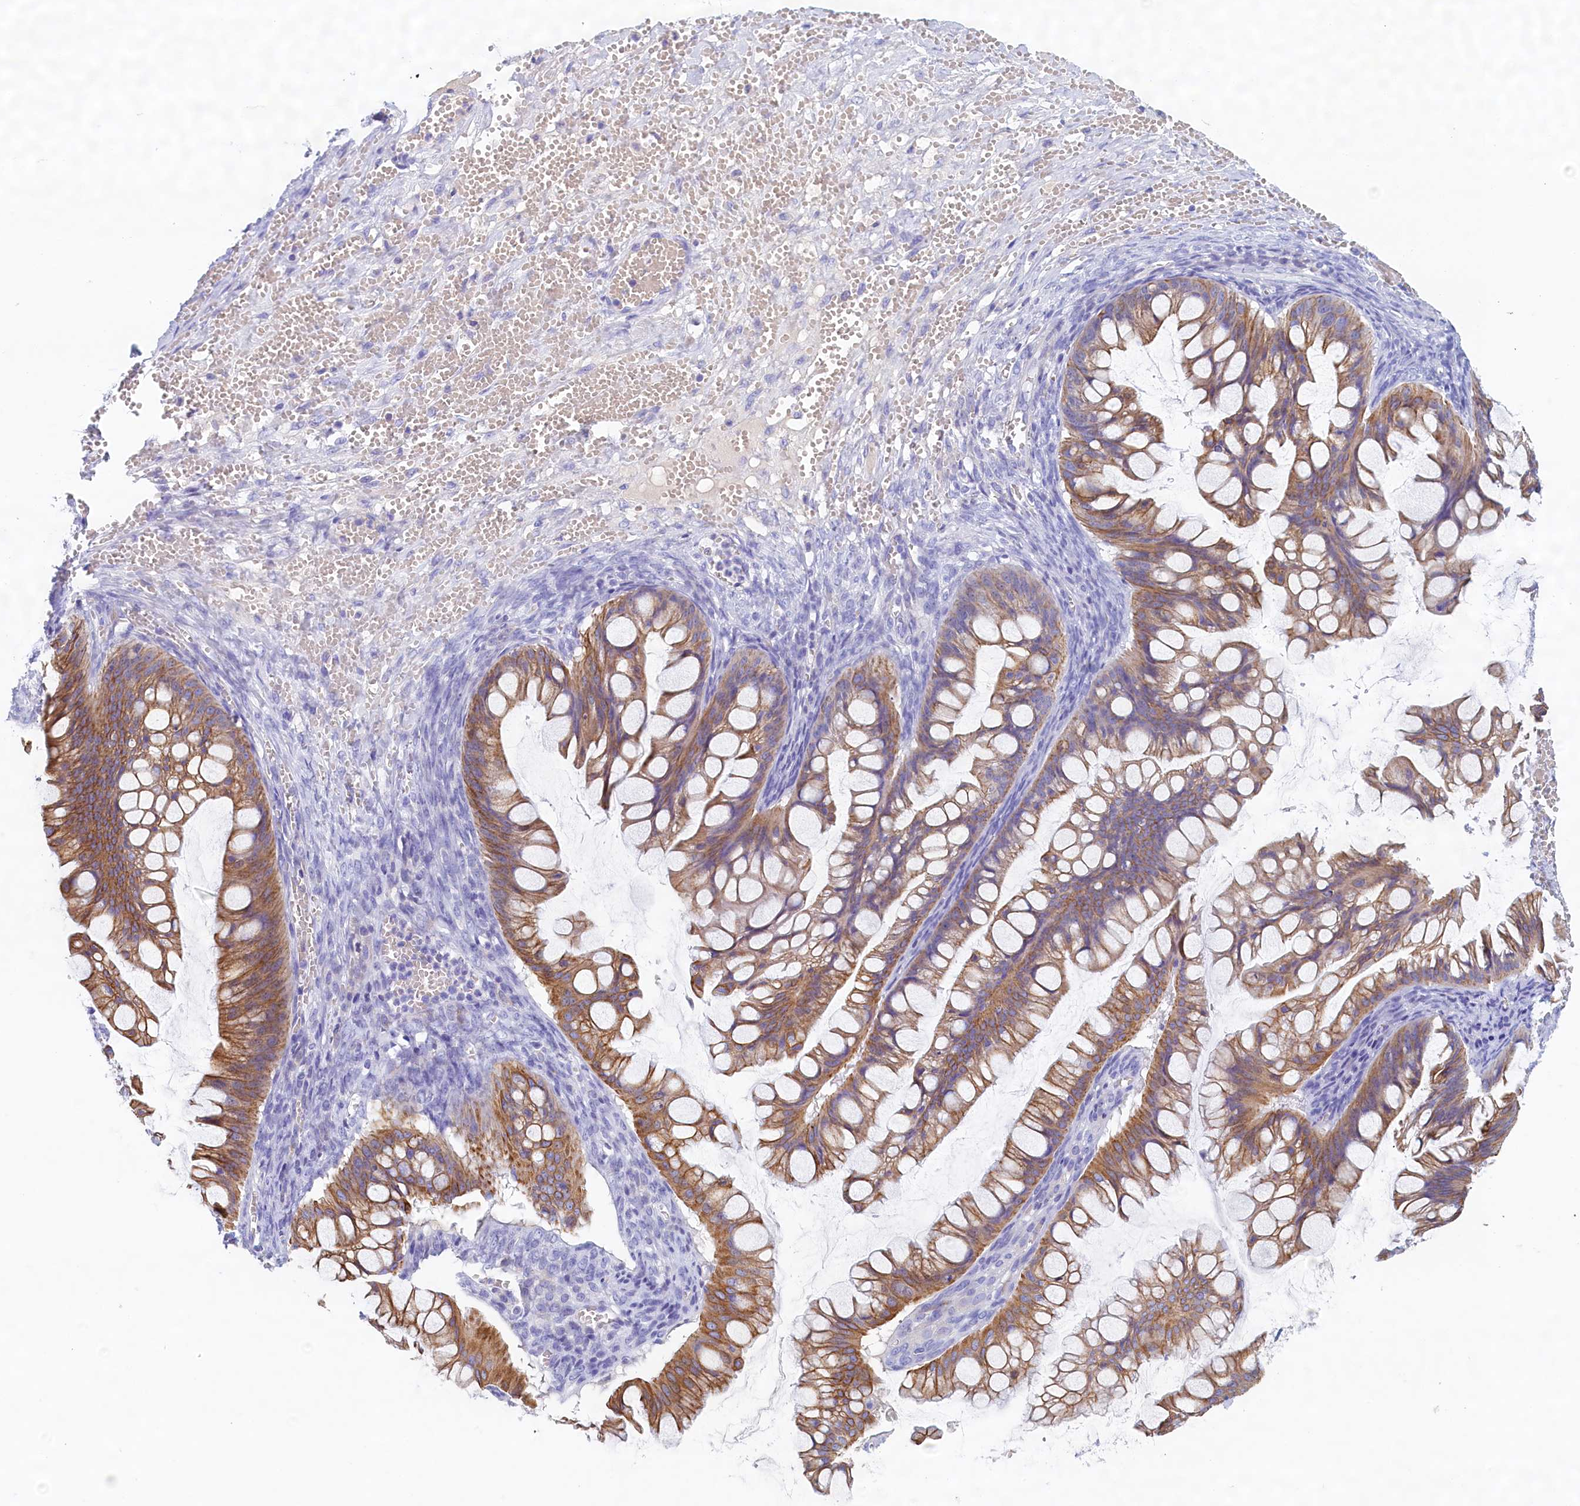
{"staining": {"intensity": "moderate", "quantity": ">75%", "location": "cytoplasmic/membranous"}, "tissue": "ovarian cancer", "cell_type": "Tumor cells", "image_type": "cancer", "snomed": [{"axis": "morphology", "description": "Cystadenocarcinoma, mucinous, NOS"}, {"axis": "topography", "description": "Ovary"}], "caption": "Human ovarian cancer (mucinous cystadenocarcinoma) stained with a brown dye shows moderate cytoplasmic/membranous positive staining in approximately >75% of tumor cells.", "gene": "GUCA1C", "patient": {"sex": "female", "age": 73}}